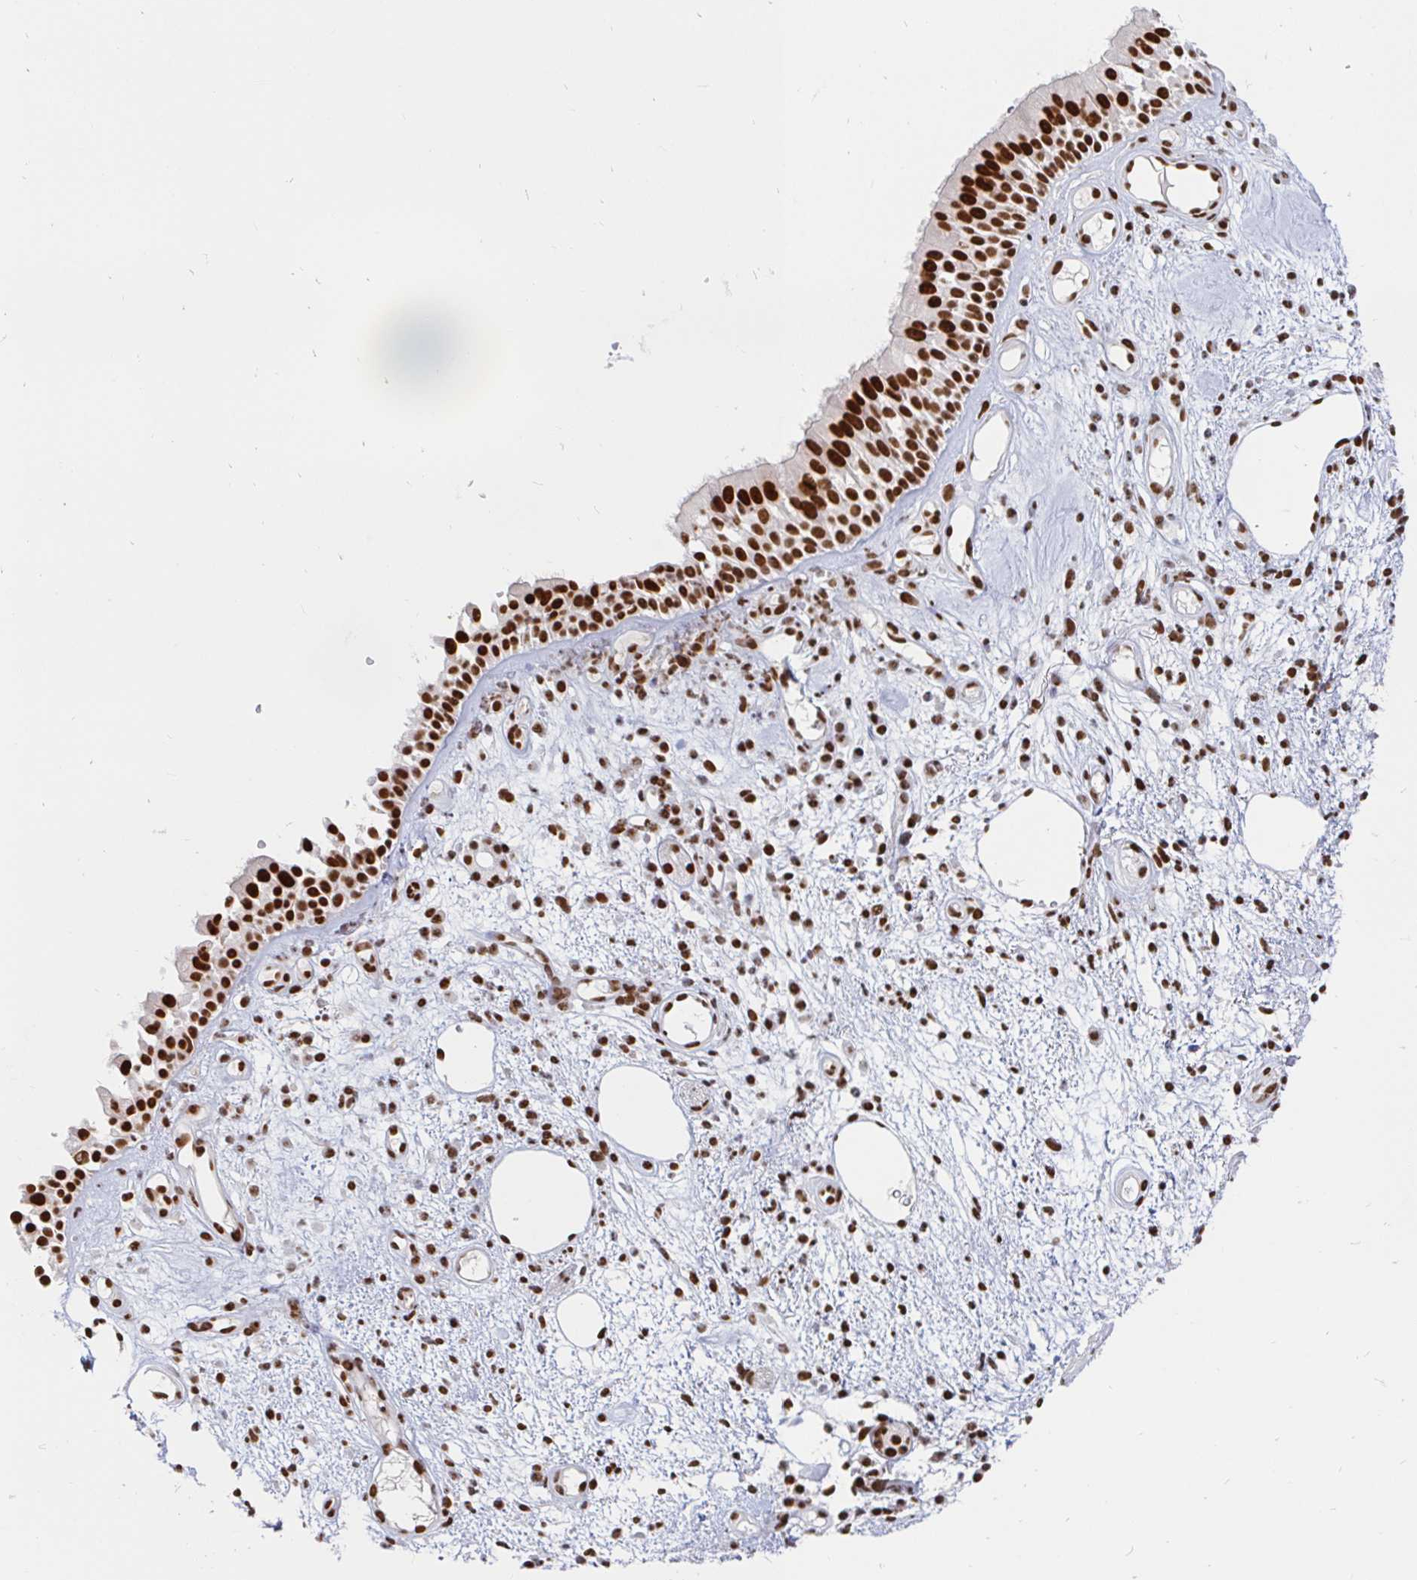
{"staining": {"intensity": "strong", "quantity": ">75%", "location": "nuclear"}, "tissue": "nasopharynx", "cell_type": "Respiratory epithelial cells", "image_type": "normal", "snomed": [{"axis": "morphology", "description": "Normal tissue, NOS"}, {"axis": "morphology", "description": "Inflammation, NOS"}, {"axis": "topography", "description": "Nasopharynx"}], "caption": "High-power microscopy captured an immunohistochemistry image of unremarkable nasopharynx, revealing strong nuclear staining in about >75% of respiratory epithelial cells. (DAB IHC, brown staining for protein, blue staining for nuclei).", "gene": "RBMXL1", "patient": {"sex": "male", "age": 54}}